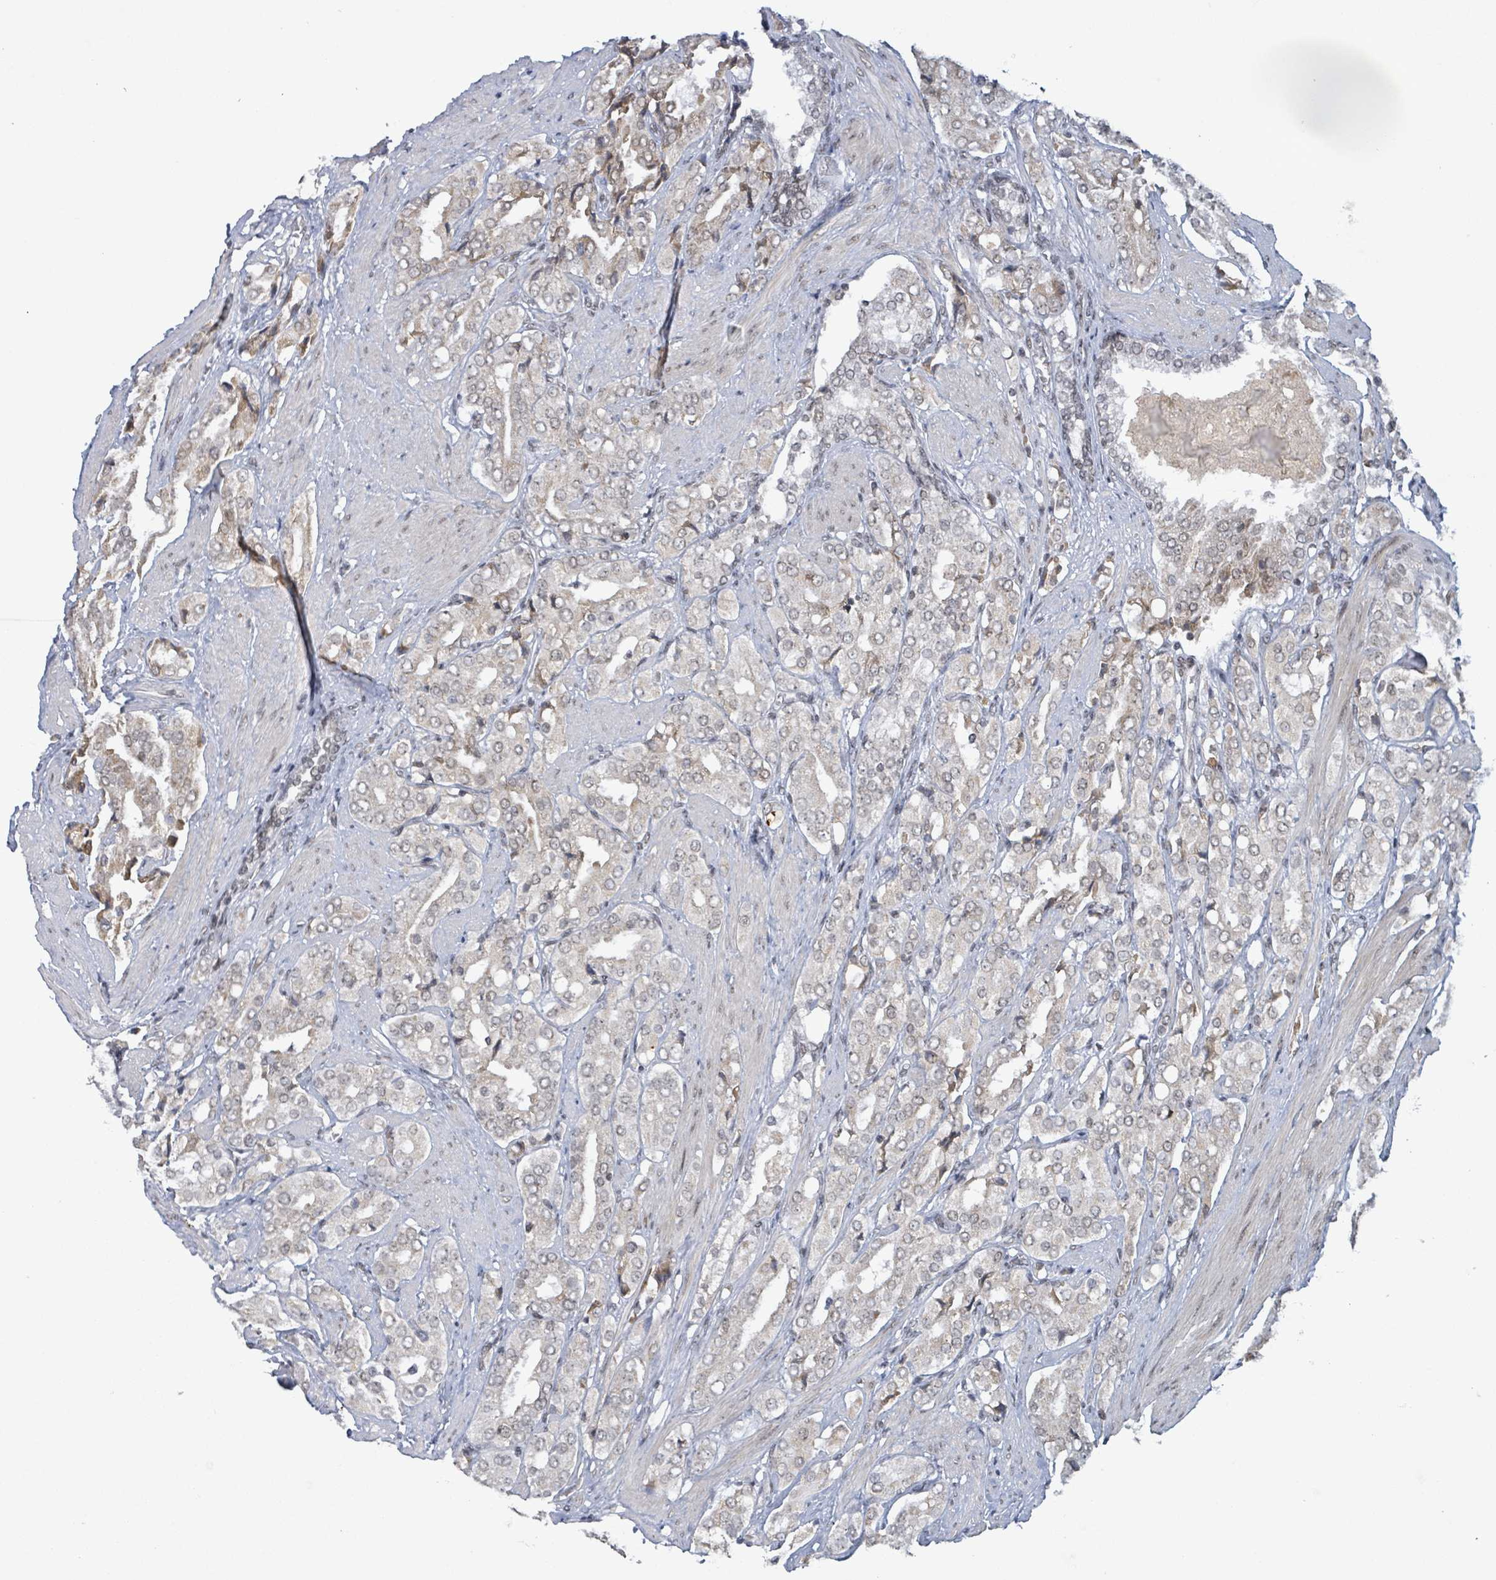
{"staining": {"intensity": "weak", "quantity": "<25%", "location": "nuclear"}, "tissue": "prostate cancer", "cell_type": "Tumor cells", "image_type": "cancer", "snomed": [{"axis": "morphology", "description": "Adenocarcinoma, High grade"}, {"axis": "topography", "description": "Prostate"}], "caption": "Human high-grade adenocarcinoma (prostate) stained for a protein using immunohistochemistry exhibits no positivity in tumor cells.", "gene": "BANP", "patient": {"sex": "male", "age": 71}}